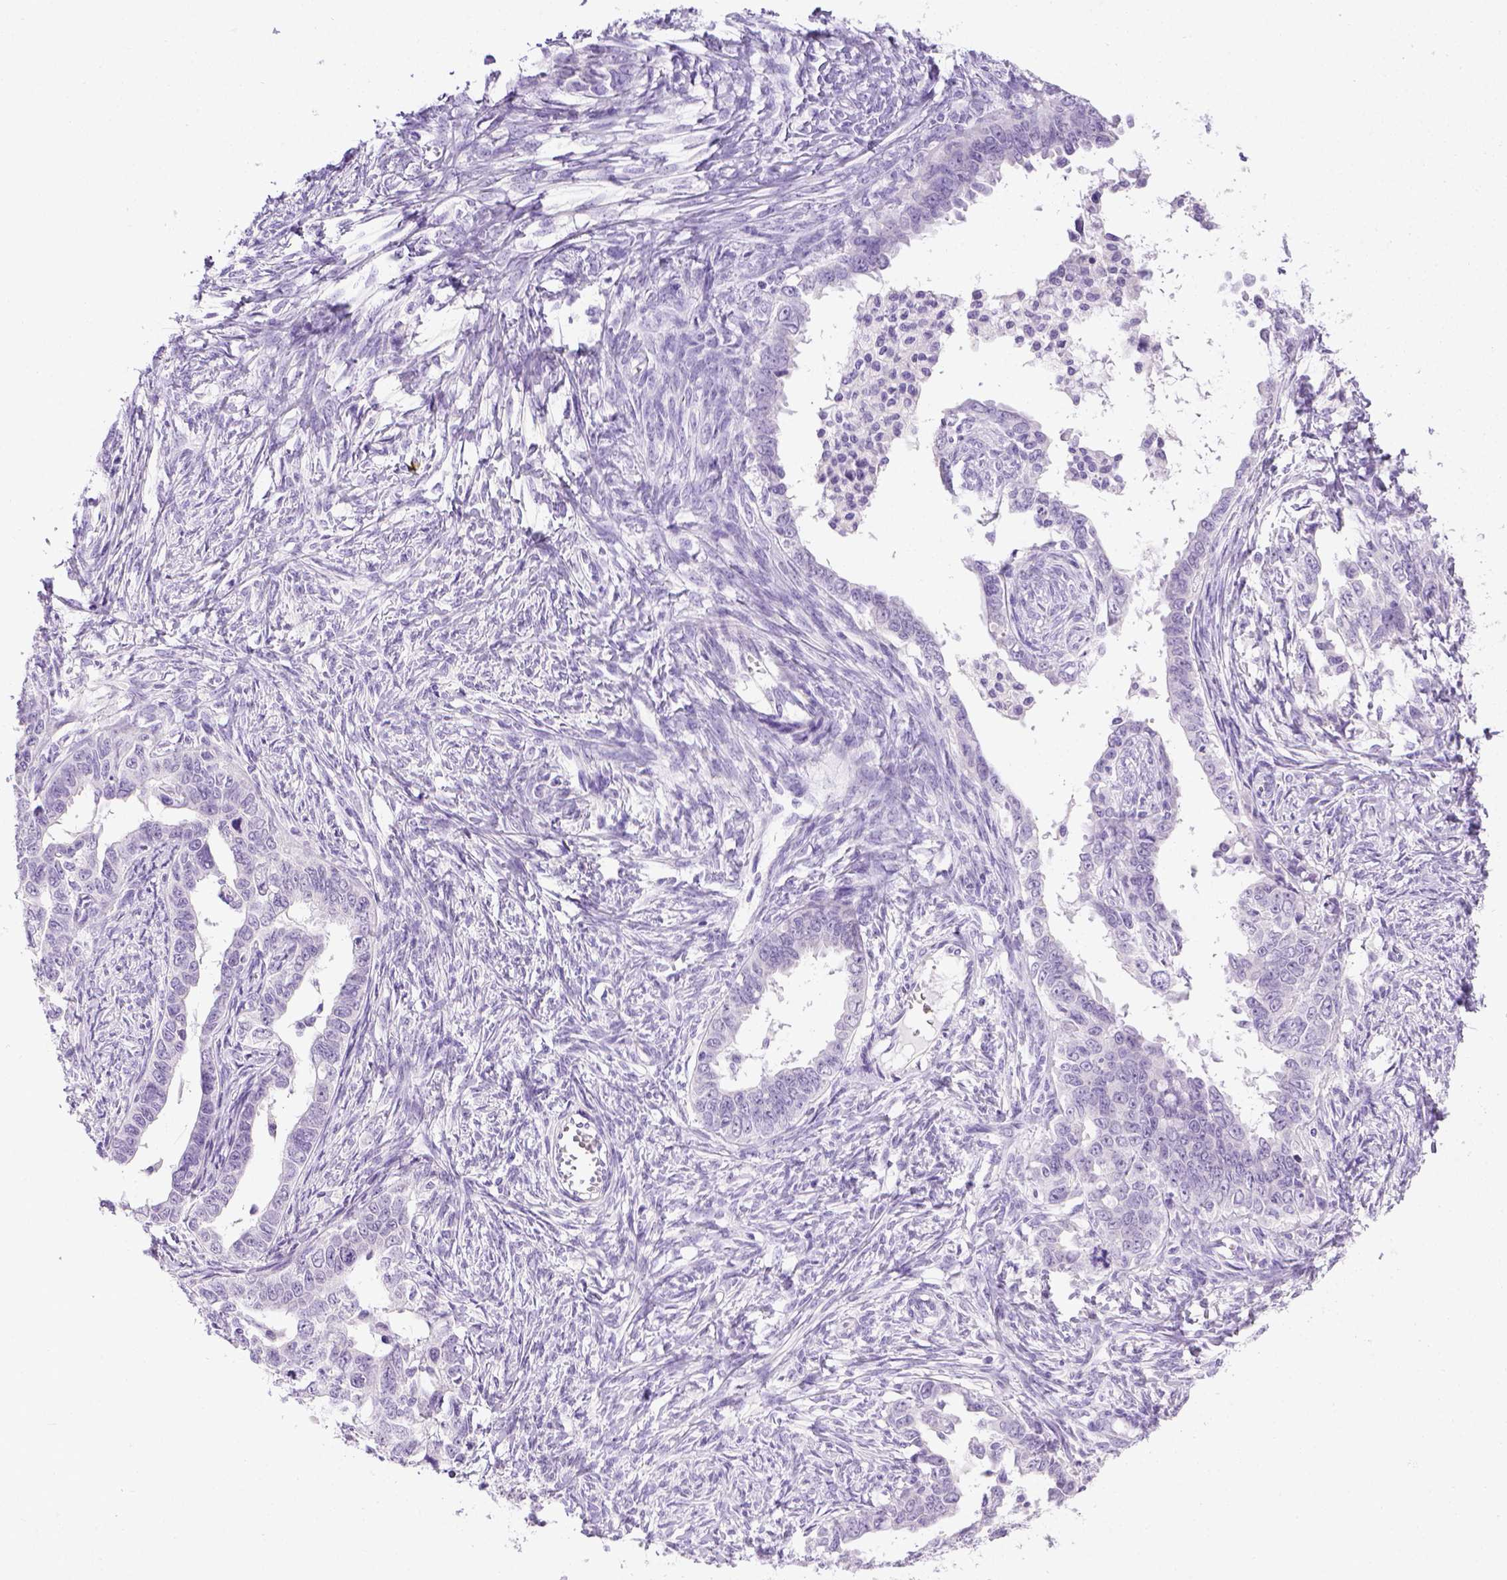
{"staining": {"intensity": "negative", "quantity": "none", "location": "none"}, "tissue": "ovarian cancer", "cell_type": "Tumor cells", "image_type": "cancer", "snomed": [{"axis": "morphology", "description": "Cystadenocarcinoma, serous, NOS"}, {"axis": "topography", "description": "Ovary"}], "caption": "Human ovarian serous cystadenocarcinoma stained for a protein using immunohistochemistry (IHC) exhibits no staining in tumor cells.", "gene": "TMEM38A", "patient": {"sex": "female", "age": 69}}